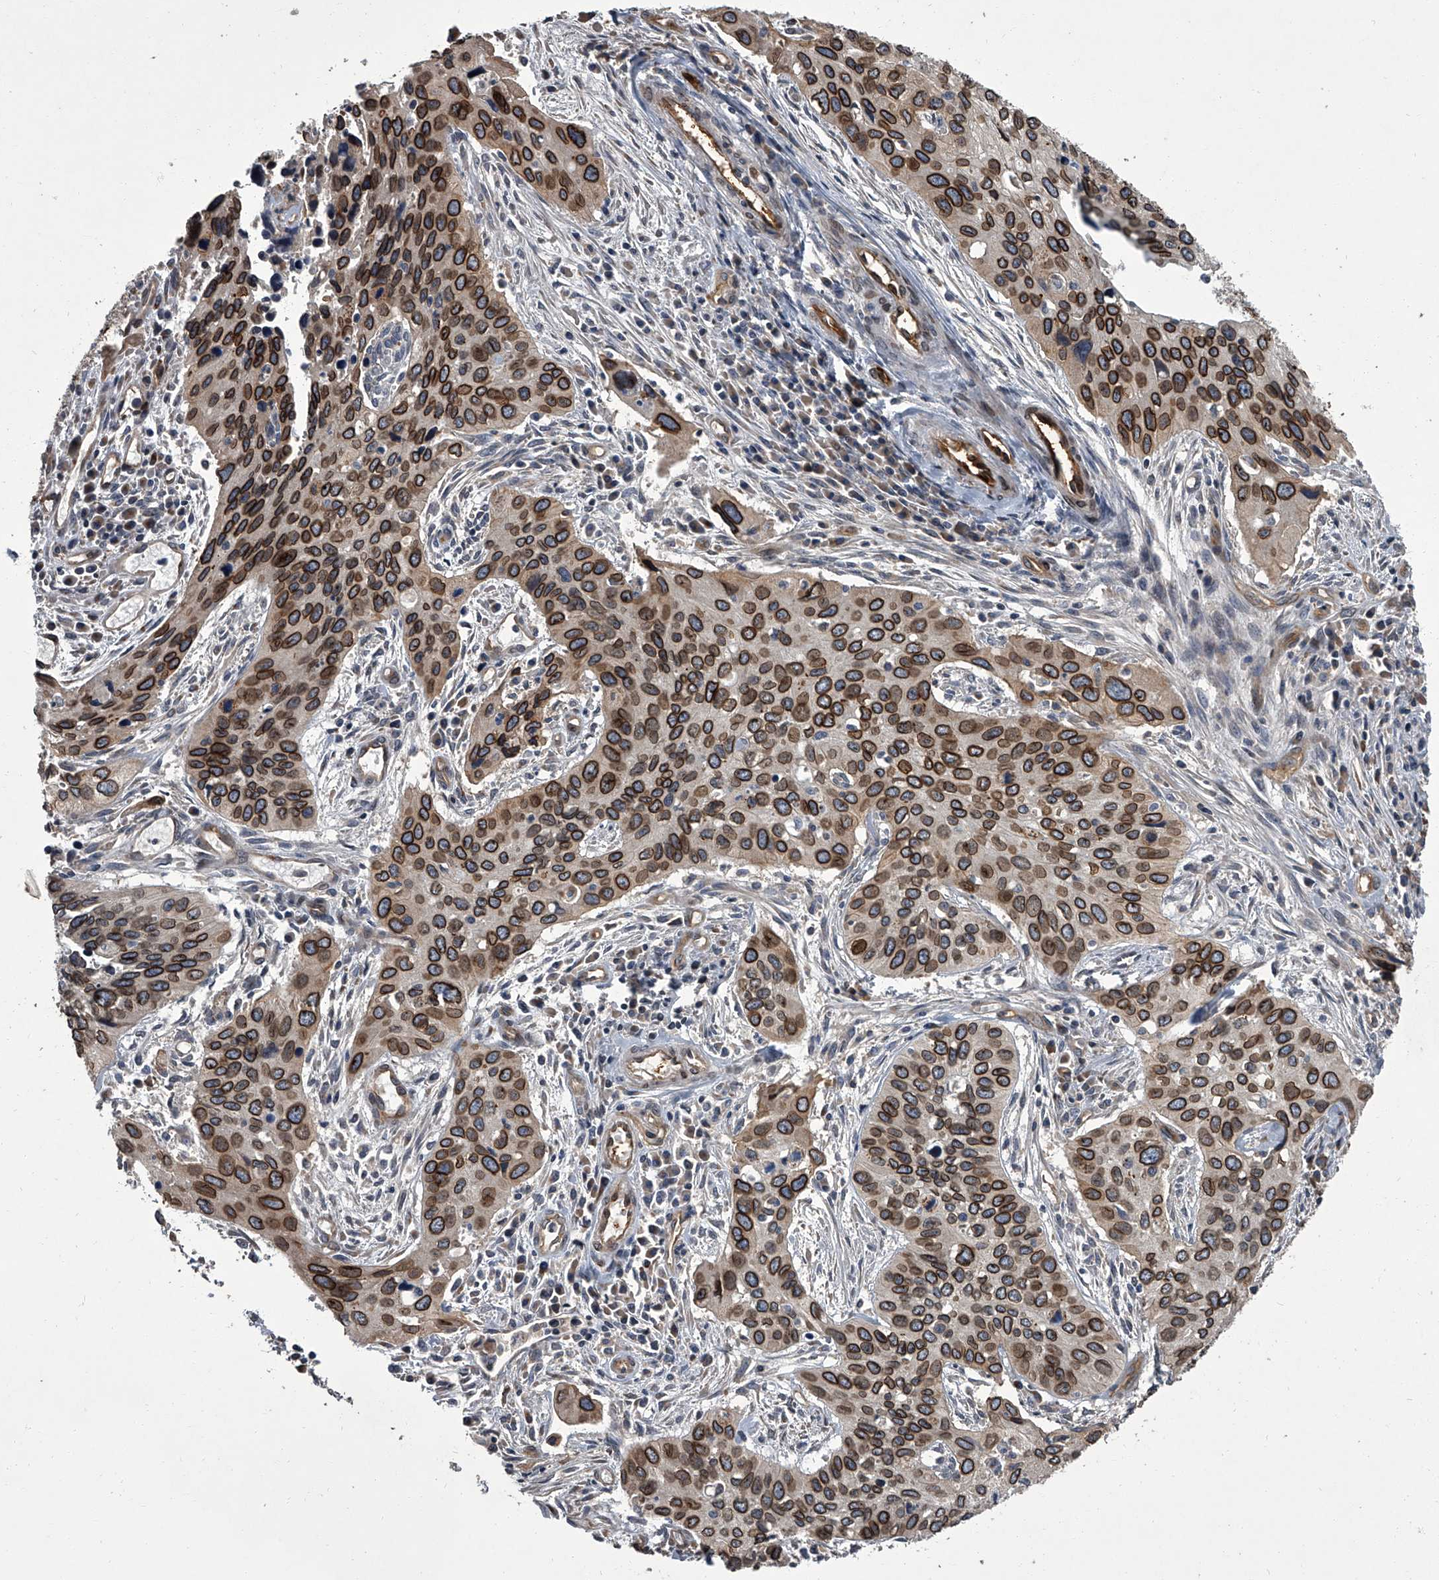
{"staining": {"intensity": "strong", "quantity": ">75%", "location": "cytoplasmic/membranous,nuclear"}, "tissue": "cervical cancer", "cell_type": "Tumor cells", "image_type": "cancer", "snomed": [{"axis": "morphology", "description": "Squamous cell carcinoma, NOS"}, {"axis": "topography", "description": "Cervix"}], "caption": "Immunohistochemical staining of squamous cell carcinoma (cervical) shows strong cytoplasmic/membranous and nuclear protein expression in approximately >75% of tumor cells. (Stains: DAB (3,3'-diaminobenzidine) in brown, nuclei in blue, Microscopy: brightfield microscopy at high magnification).", "gene": "LRRC8C", "patient": {"sex": "female", "age": 55}}